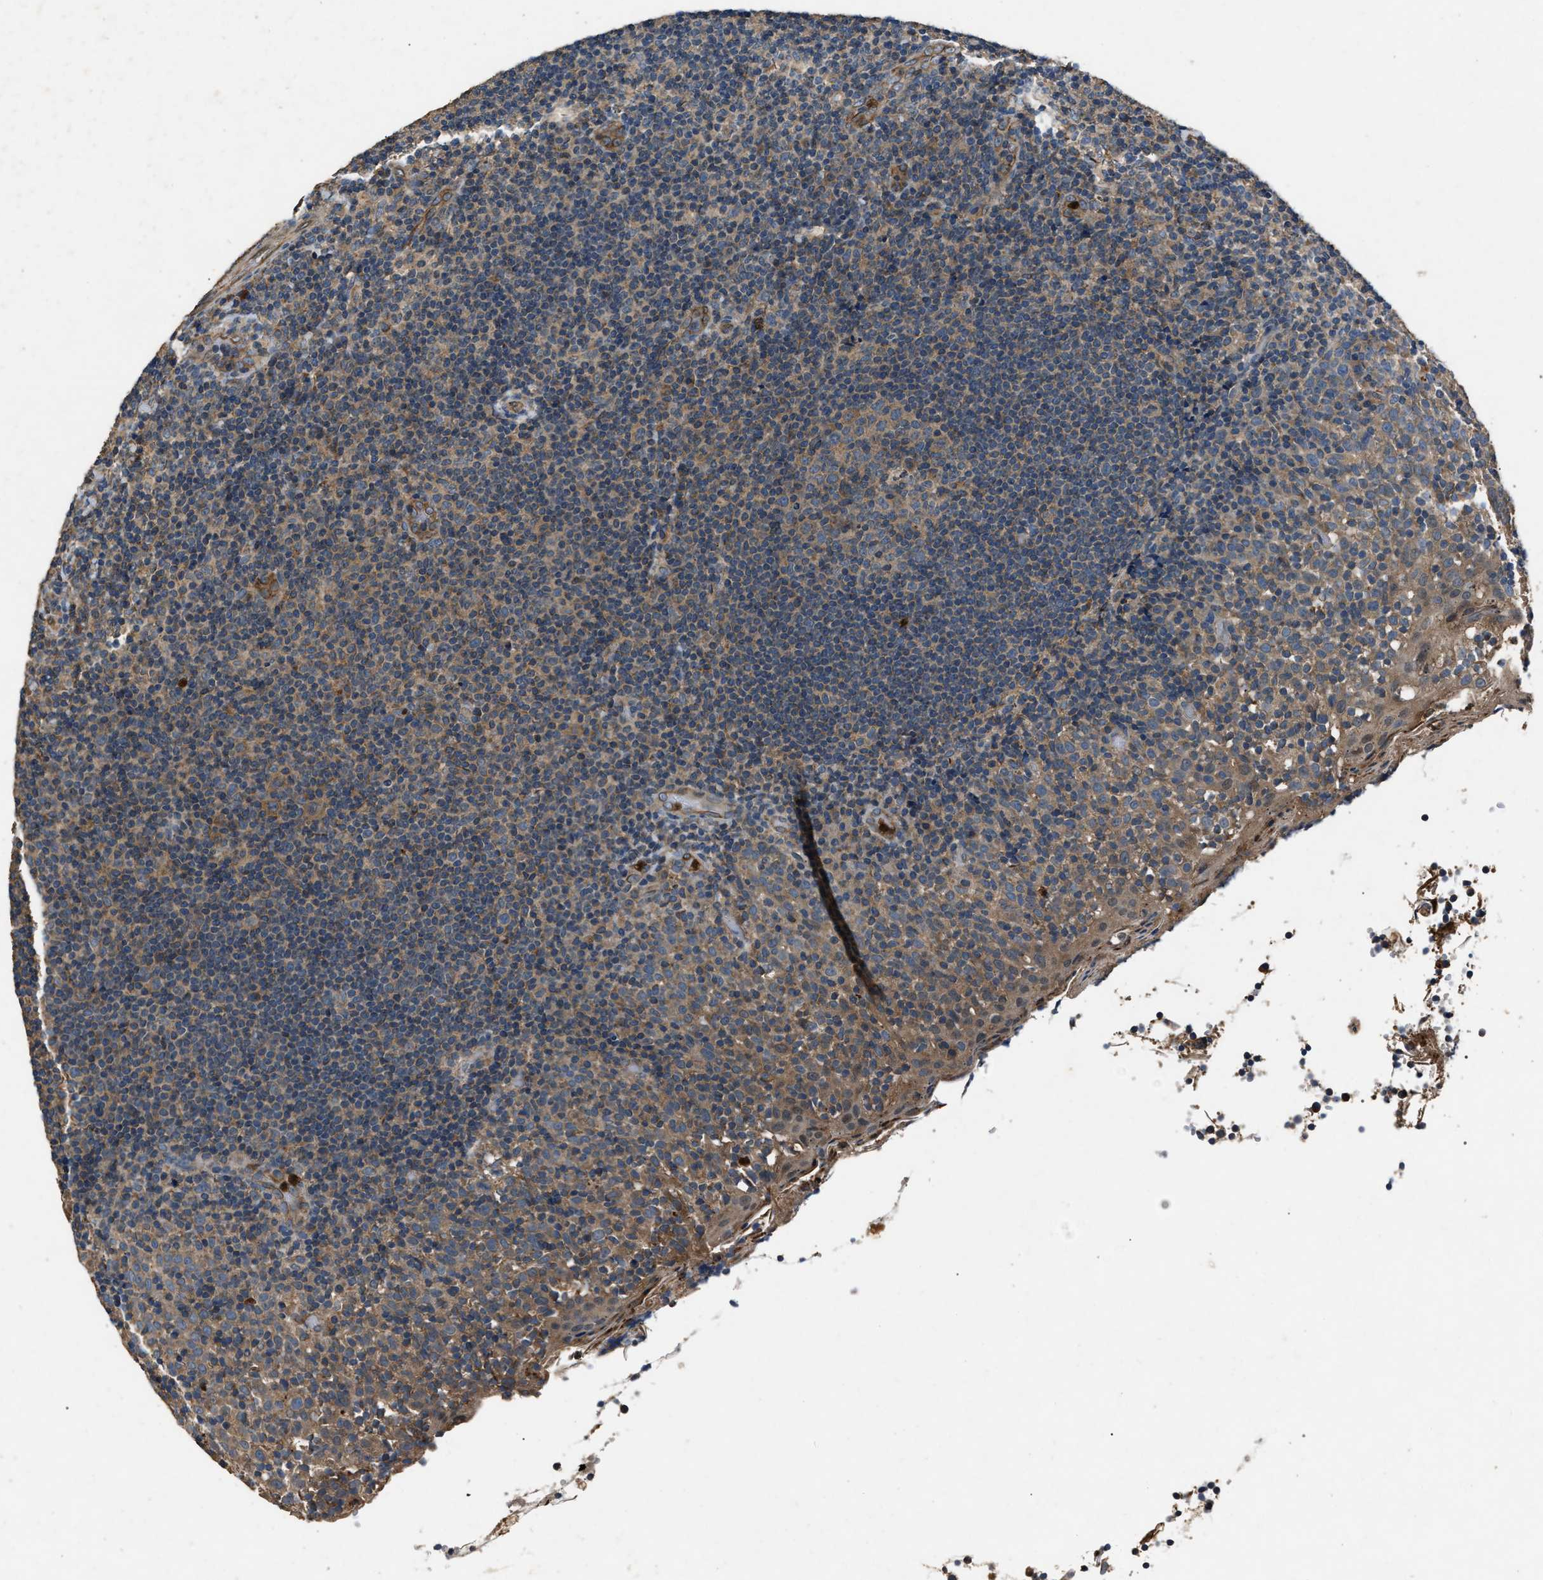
{"staining": {"intensity": "weak", "quantity": ">75%", "location": "cytoplasmic/membranous"}, "tissue": "tonsil", "cell_type": "Germinal center cells", "image_type": "normal", "snomed": [{"axis": "morphology", "description": "Normal tissue, NOS"}, {"axis": "topography", "description": "Tonsil"}], "caption": "Brown immunohistochemical staining in normal human tonsil displays weak cytoplasmic/membranous expression in approximately >75% of germinal center cells.", "gene": "PPID", "patient": {"sex": "female", "age": 19}}